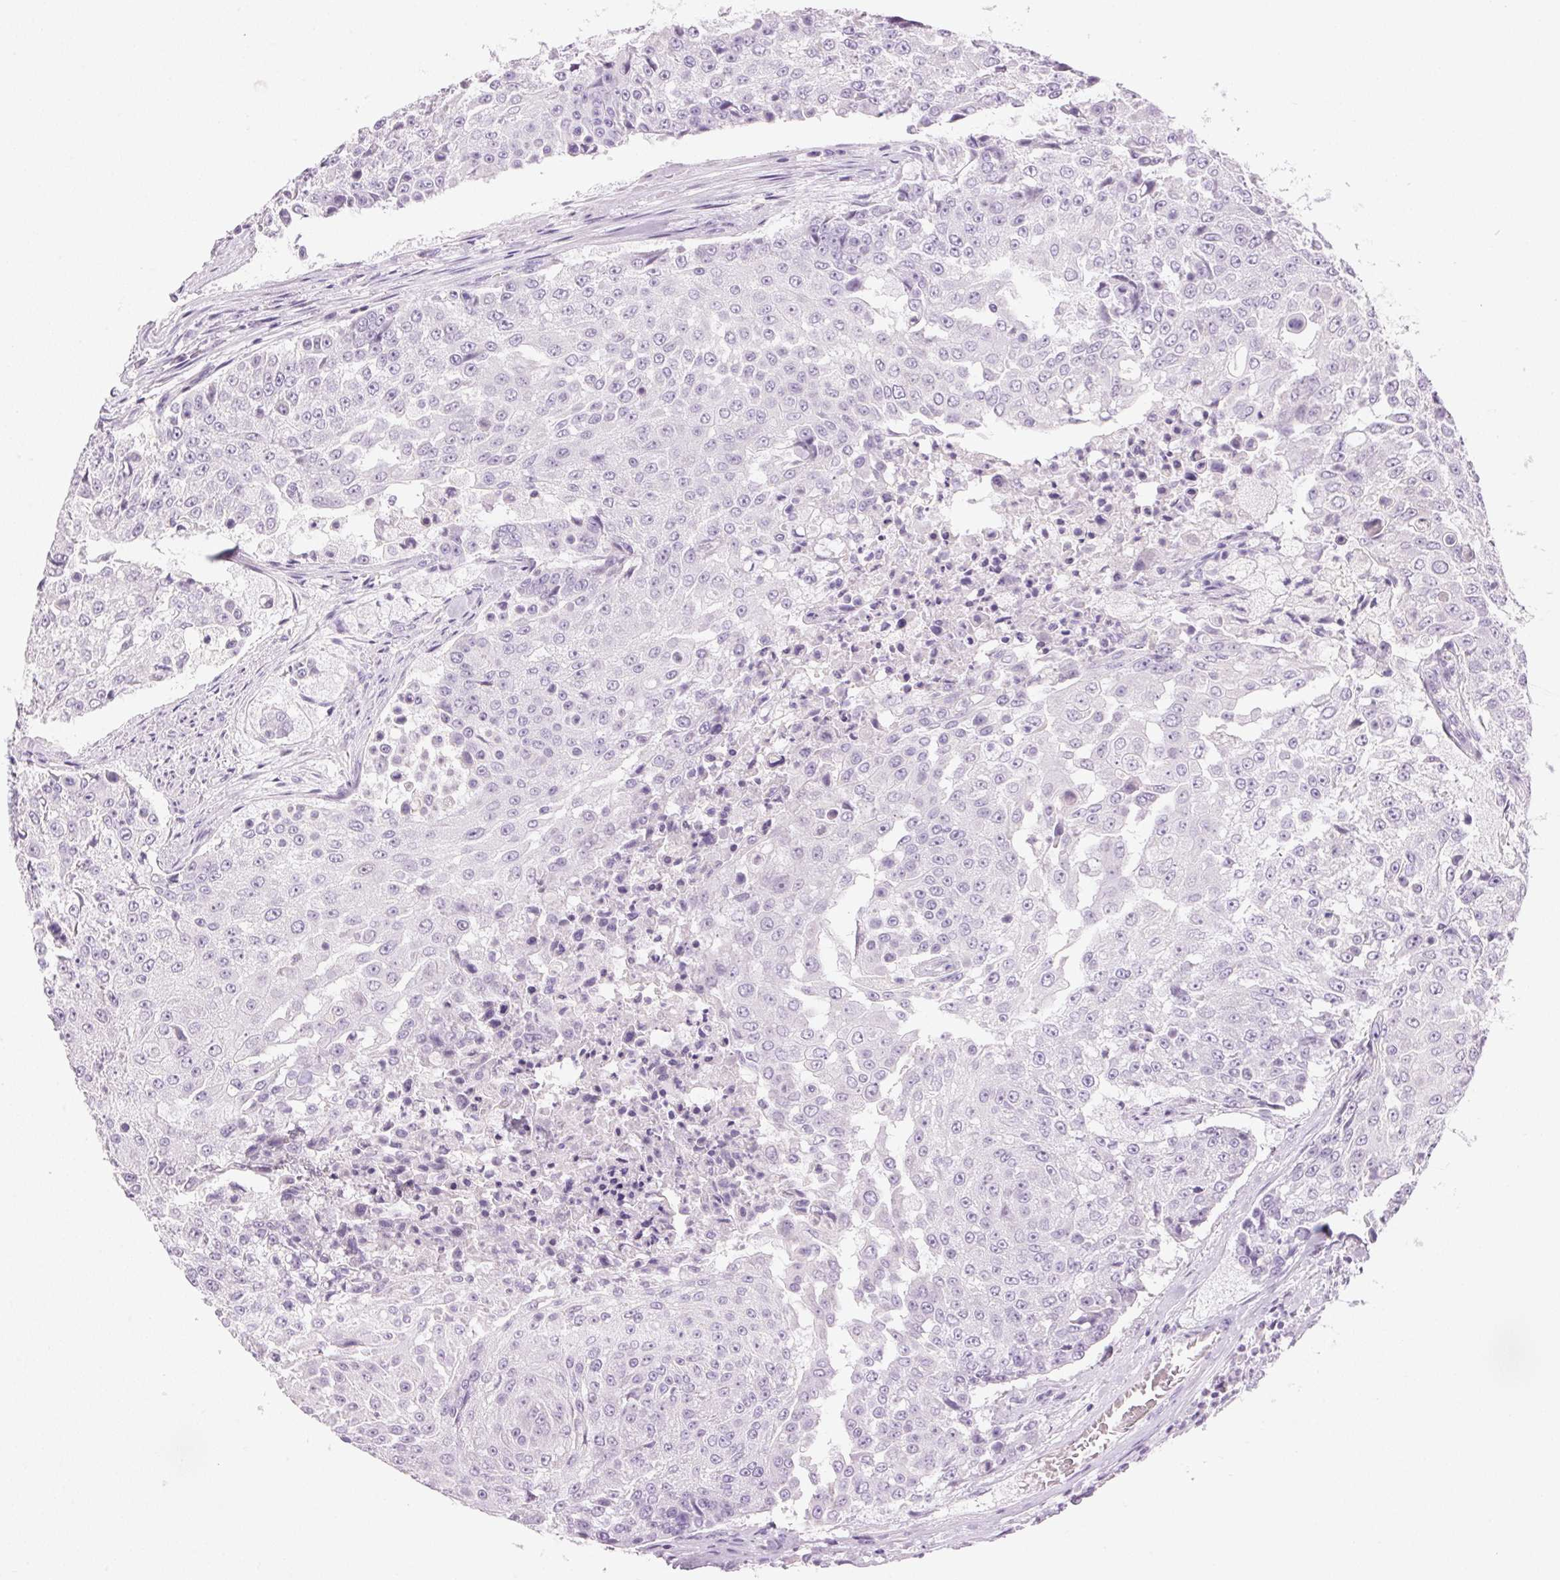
{"staining": {"intensity": "negative", "quantity": "none", "location": "none"}, "tissue": "urothelial cancer", "cell_type": "Tumor cells", "image_type": "cancer", "snomed": [{"axis": "morphology", "description": "Urothelial carcinoma, High grade"}, {"axis": "topography", "description": "Urinary bladder"}], "caption": "The photomicrograph demonstrates no significant expression in tumor cells of high-grade urothelial carcinoma.", "gene": "HSD17B2", "patient": {"sex": "female", "age": 63}}